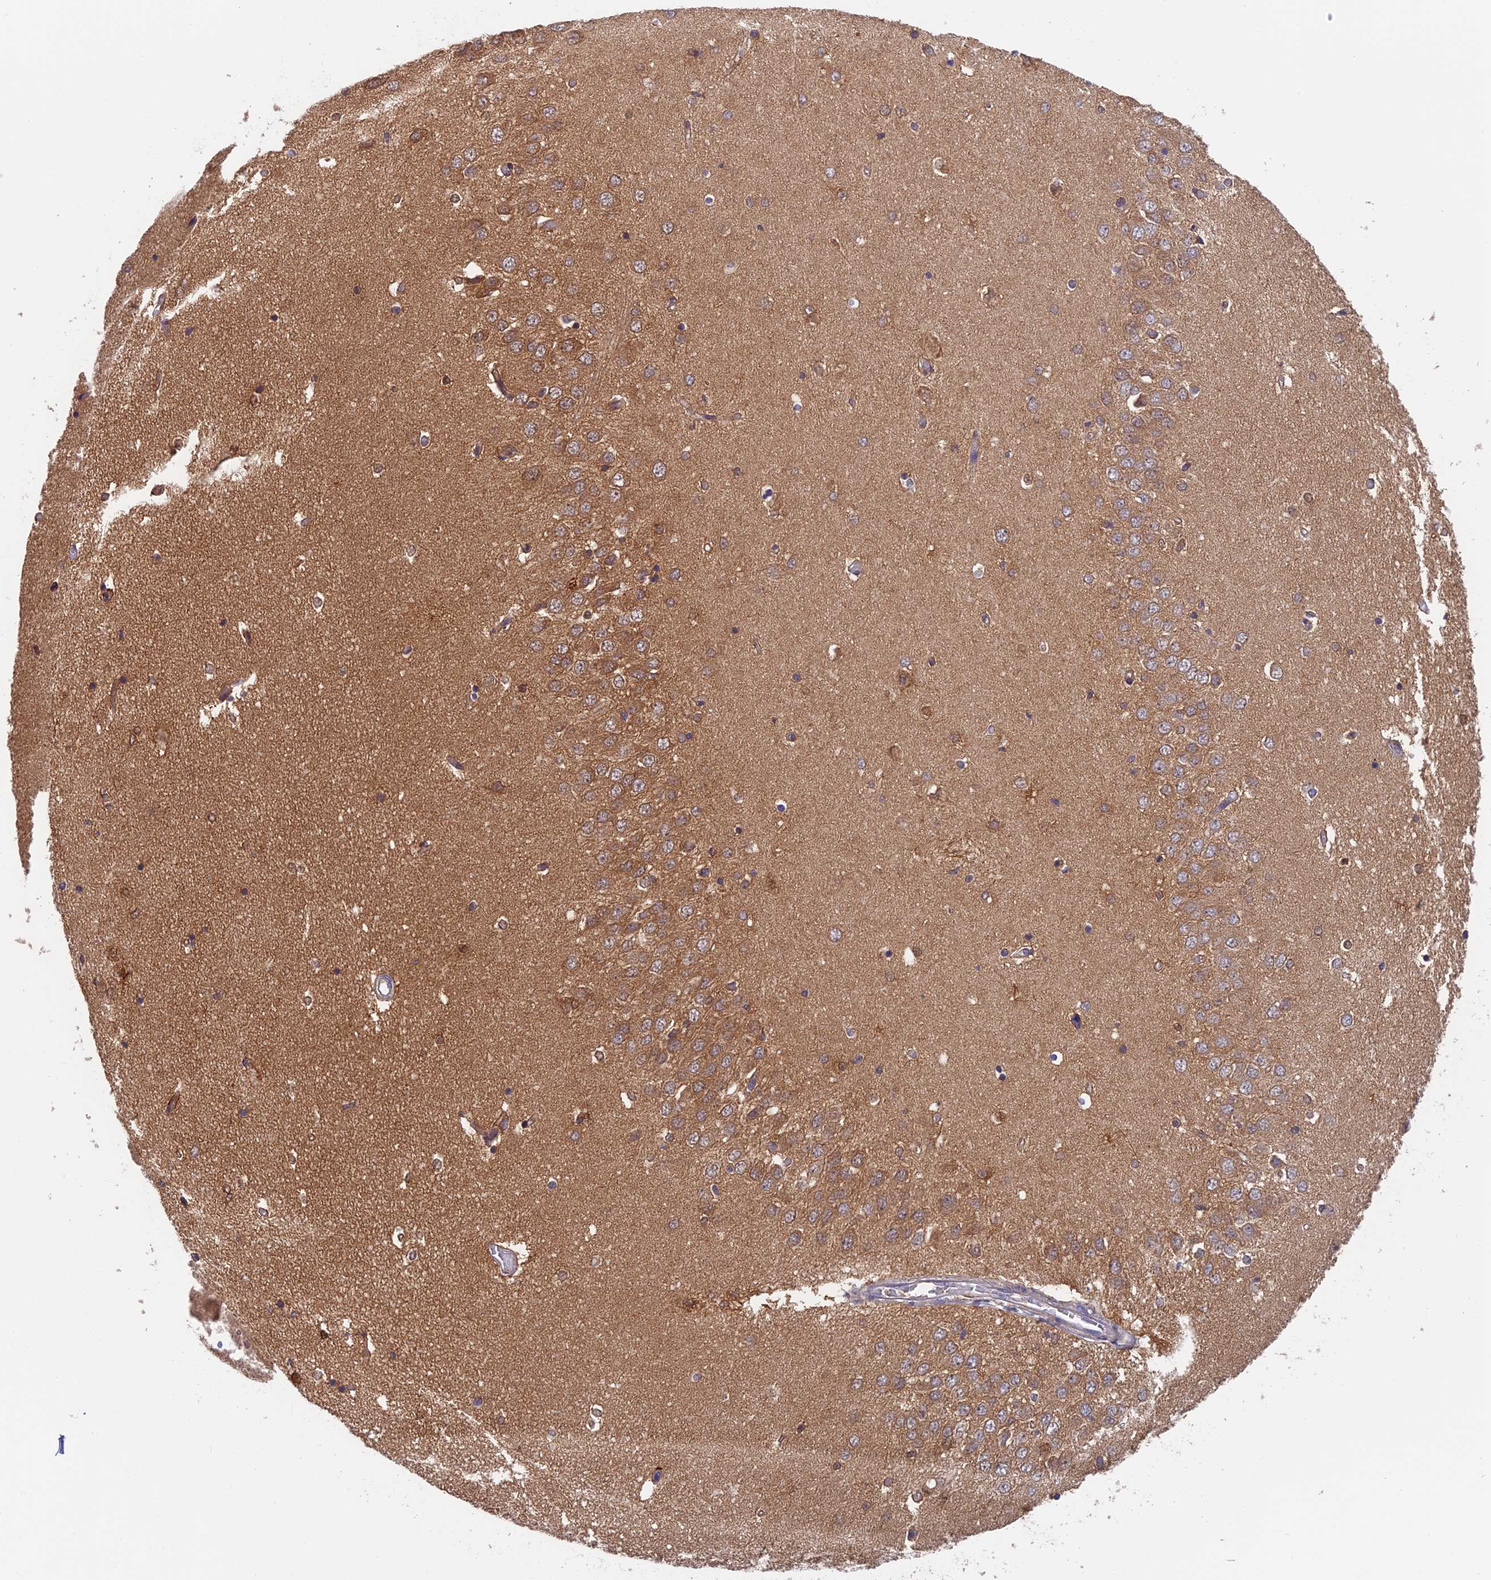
{"staining": {"intensity": "moderate", "quantity": "25%-75%", "location": "cytoplasmic/membranous,nuclear"}, "tissue": "hippocampus", "cell_type": "Glial cells", "image_type": "normal", "snomed": [{"axis": "morphology", "description": "Normal tissue, NOS"}, {"axis": "topography", "description": "Hippocampus"}], "caption": "Immunohistochemistry of unremarkable hippocampus shows medium levels of moderate cytoplasmic/membranous,nuclear expression in about 25%-75% of glial cells.", "gene": "IPO5", "patient": {"sex": "male", "age": 45}}